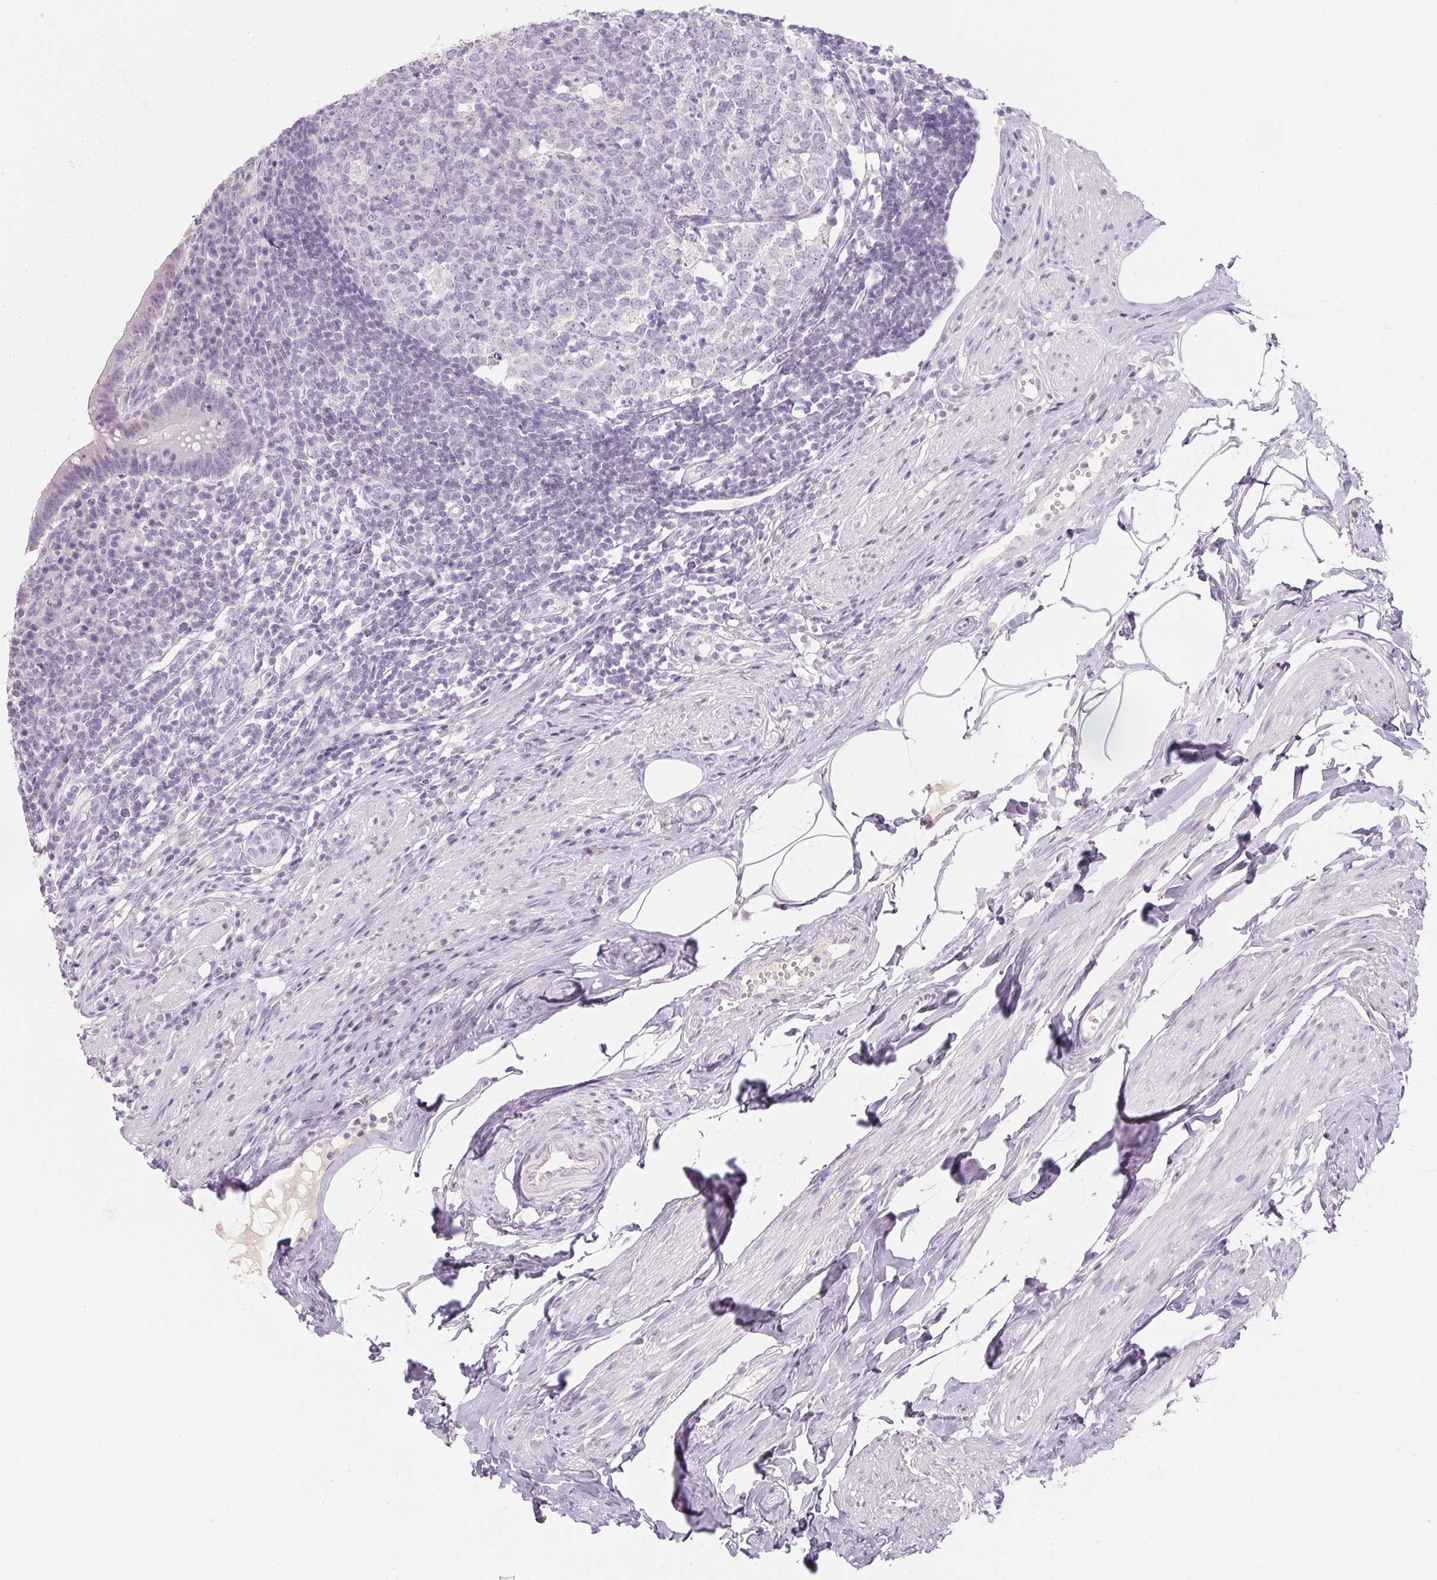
{"staining": {"intensity": "moderate", "quantity": "<25%", "location": "cytoplasmic/membranous"}, "tissue": "appendix", "cell_type": "Glandular cells", "image_type": "normal", "snomed": [{"axis": "morphology", "description": "Normal tissue, NOS"}, {"axis": "topography", "description": "Appendix"}], "caption": "An image of human appendix stained for a protein exhibits moderate cytoplasmic/membranous brown staining in glandular cells. (IHC, brightfield microscopy, high magnification).", "gene": "TMEM72", "patient": {"sex": "female", "age": 56}}